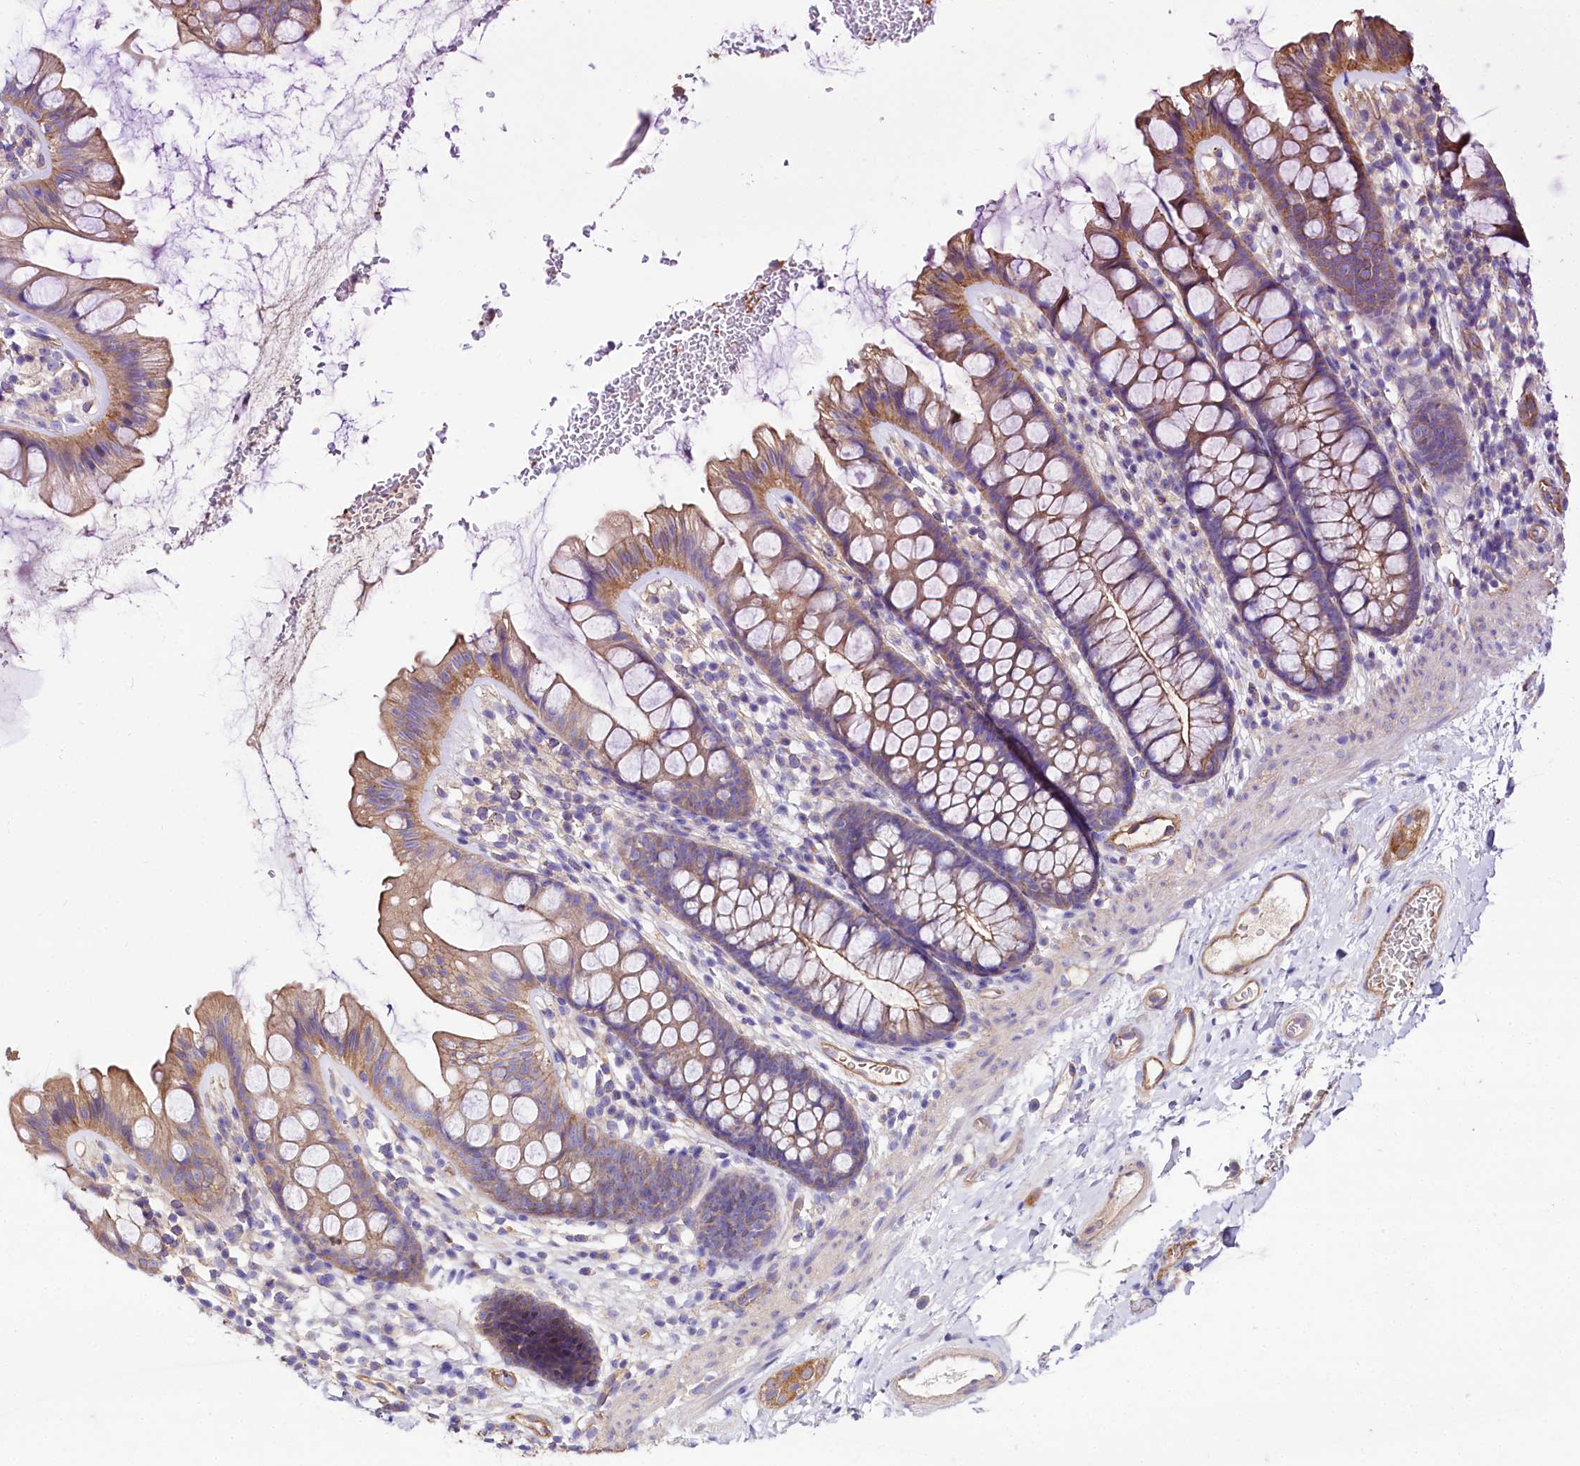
{"staining": {"intensity": "negative", "quantity": "none", "location": "none"}, "tissue": "colon", "cell_type": "Endothelial cells", "image_type": "normal", "snomed": [{"axis": "morphology", "description": "Normal tissue, NOS"}, {"axis": "topography", "description": "Colon"}], "caption": "A high-resolution histopathology image shows immunohistochemistry staining of normal colon, which displays no significant staining in endothelial cells.", "gene": "FCHSD2", "patient": {"sex": "female", "age": 62}}